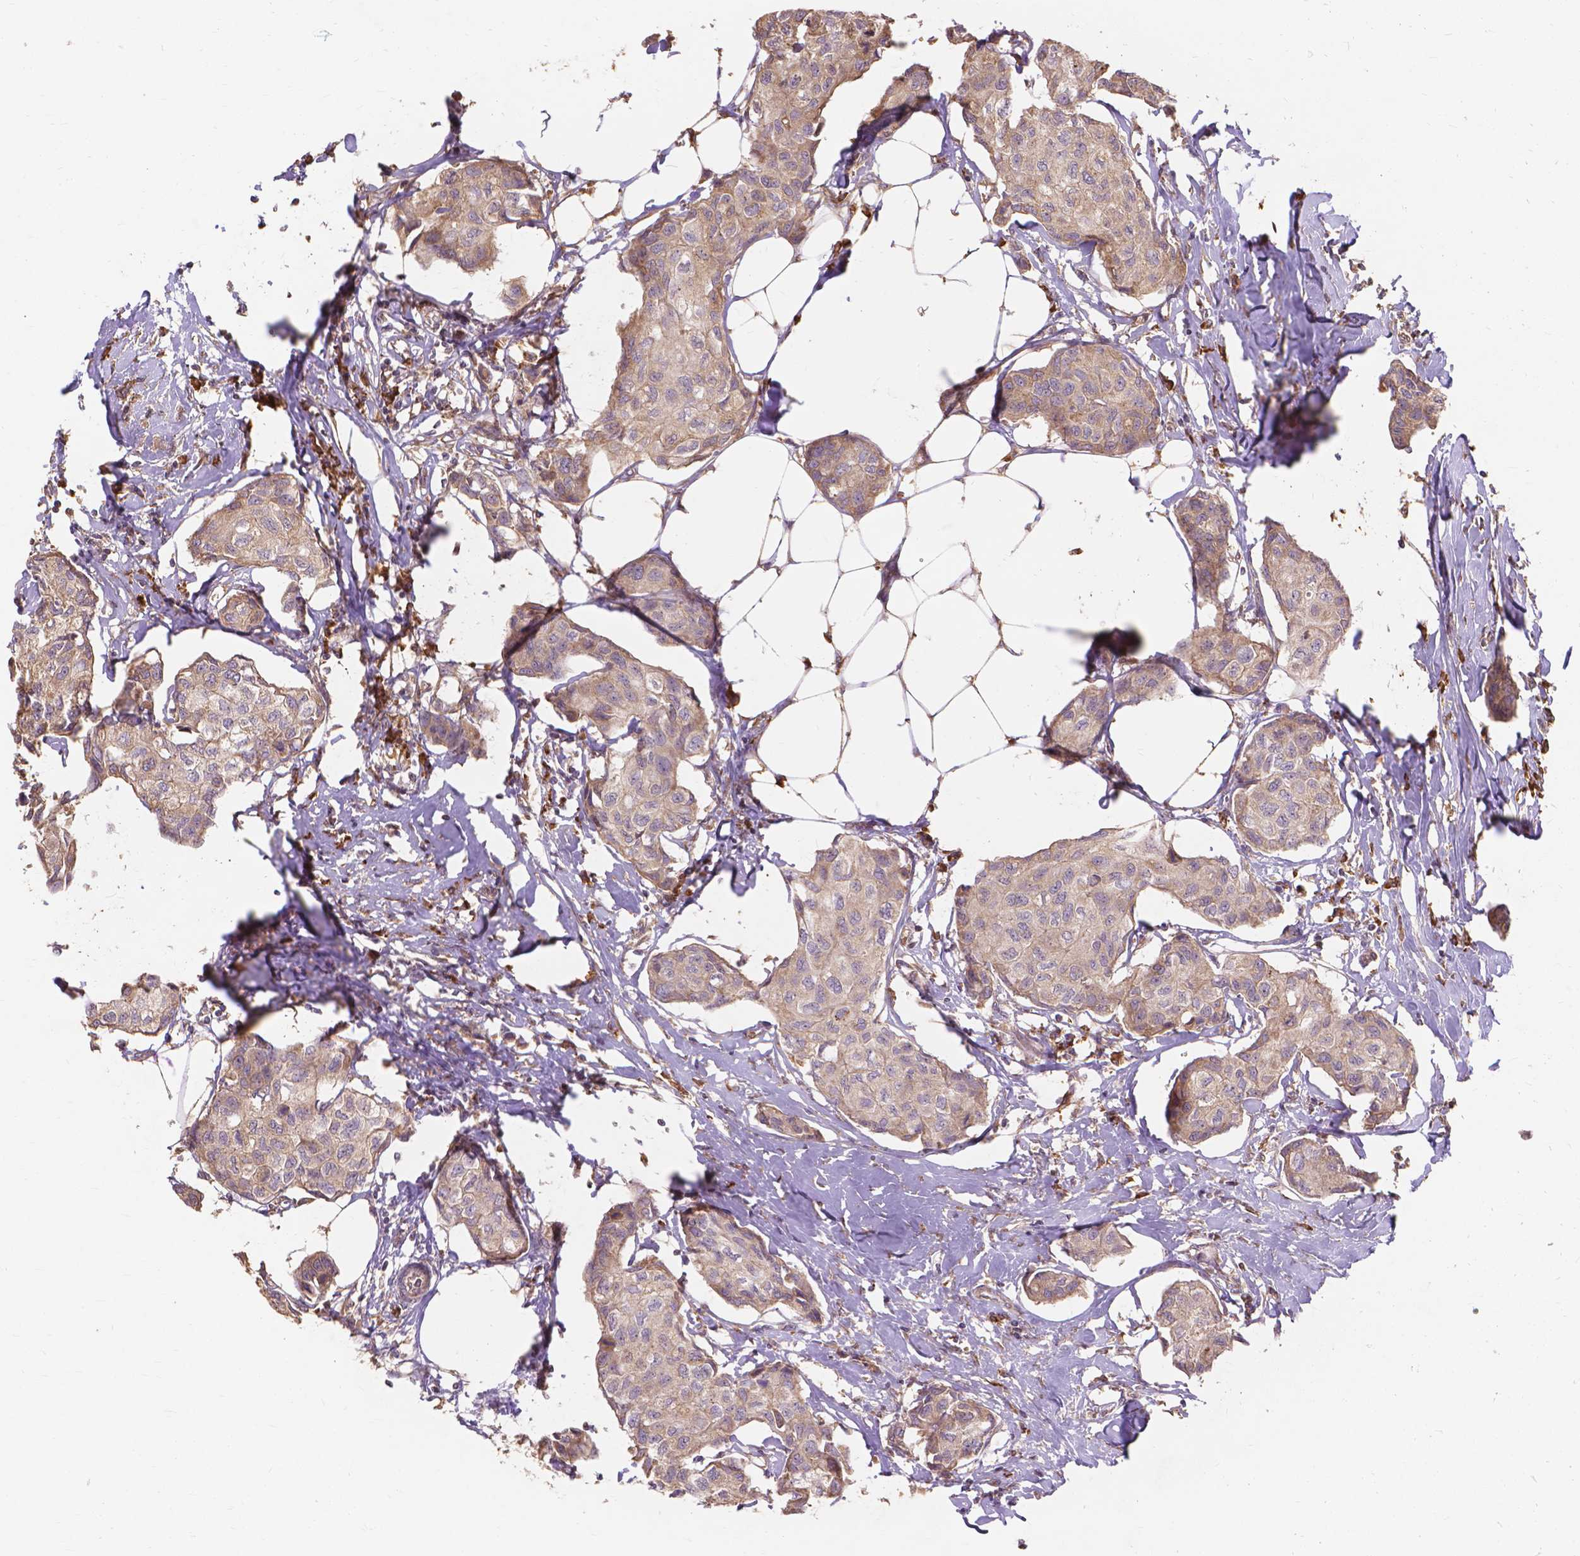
{"staining": {"intensity": "weak", "quantity": ">75%", "location": "cytoplasmic/membranous"}, "tissue": "breast cancer", "cell_type": "Tumor cells", "image_type": "cancer", "snomed": [{"axis": "morphology", "description": "Duct carcinoma"}, {"axis": "topography", "description": "Breast"}], "caption": "Breast cancer was stained to show a protein in brown. There is low levels of weak cytoplasmic/membranous positivity in about >75% of tumor cells.", "gene": "TAB2", "patient": {"sex": "female", "age": 80}}